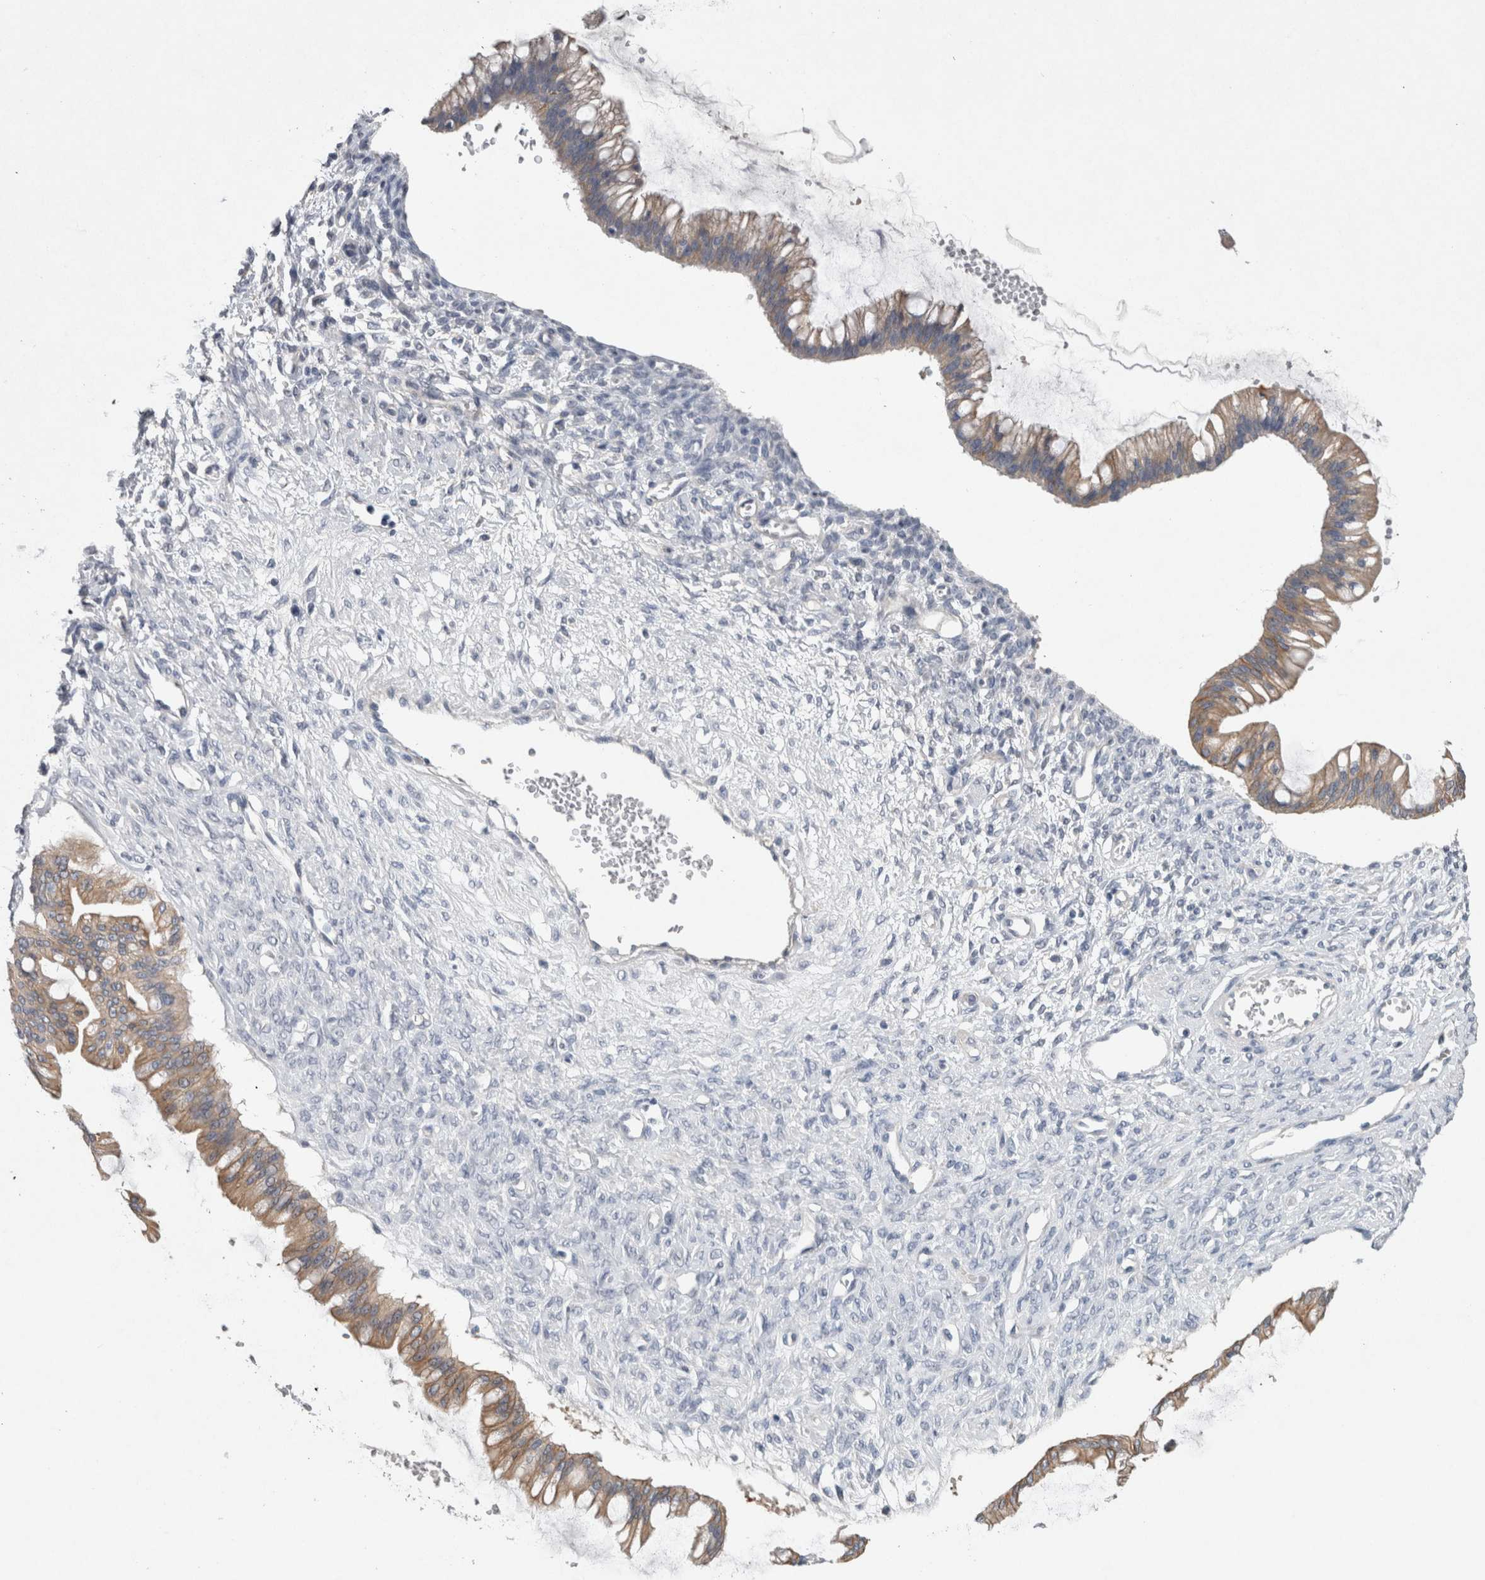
{"staining": {"intensity": "moderate", "quantity": ">75%", "location": "cytoplasmic/membranous"}, "tissue": "ovarian cancer", "cell_type": "Tumor cells", "image_type": "cancer", "snomed": [{"axis": "morphology", "description": "Cystadenocarcinoma, mucinous, NOS"}, {"axis": "topography", "description": "Ovary"}], "caption": "IHC photomicrograph of neoplastic tissue: mucinous cystadenocarcinoma (ovarian) stained using immunohistochemistry (IHC) exhibits medium levels of moderate protein expression localized specifically in the cytoplasmic/membranous of tumor cells, appearing as a cytoplasmic/membranous brown color.", "gene": "HEXD", "patient": {"sex": "female", "age": 73}}